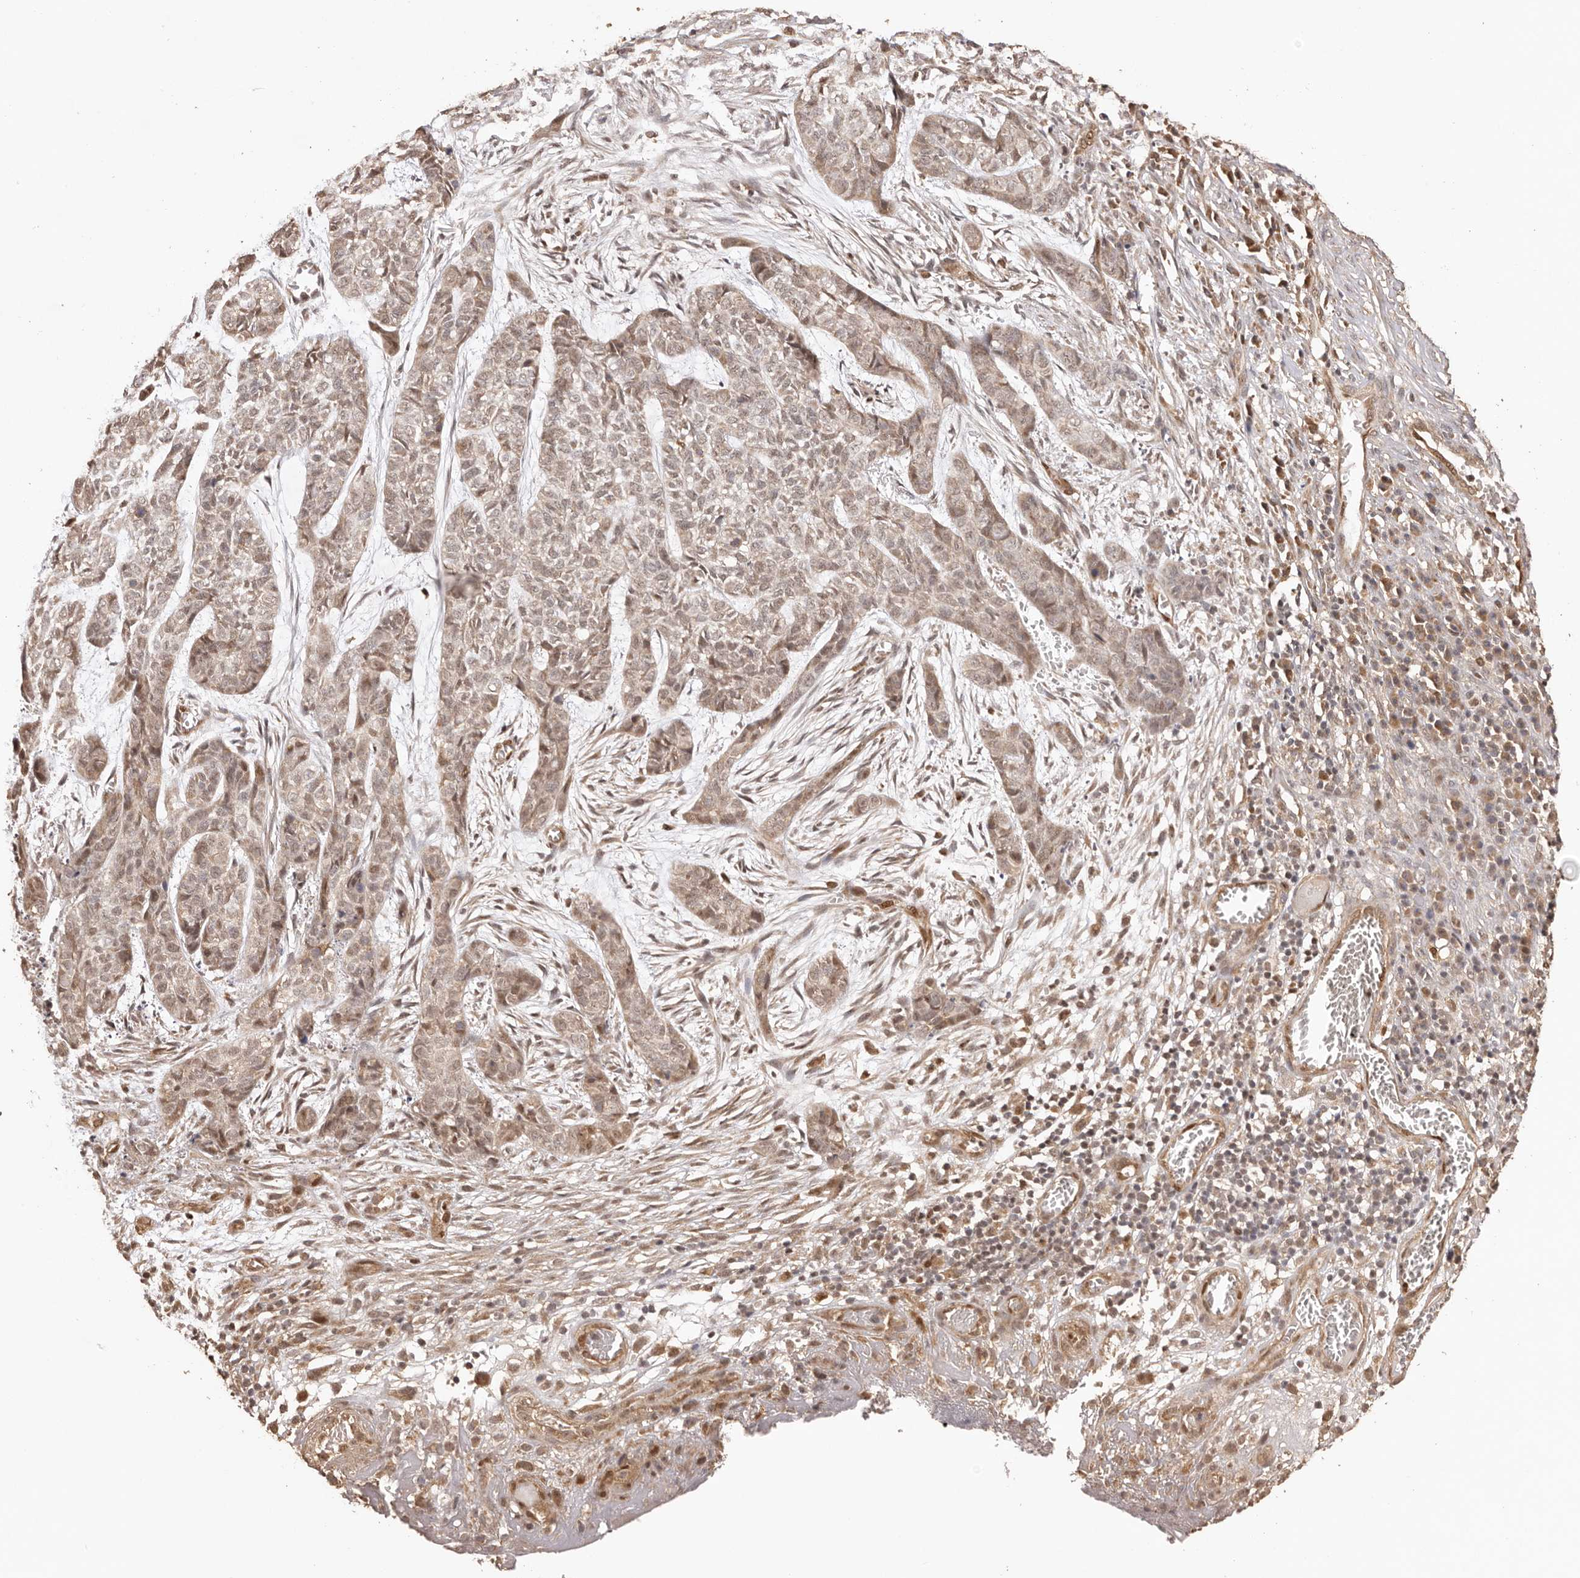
{"staining": {"intensity": "weak", "quantity": ">75%", "location": "cytoplasmic/membranous,nuclear"}, "tissue": "skin cancer", "cell_type": "Tumor cells", "image_type": "cancer", "snomed": [{"axis": "morphology", "description": "Basal cell carcinoma"}, {"axis": "topography", "description": "Skin"}], "caption": "Protein staining of skin basal cell carcinoma tissue demonstrates weak cytoplasmic/membranous and nuclear positivity in approximately >75% of tumor cells.", "gene": "UBR2", "patient": {"sex": "female", "age": 64}}